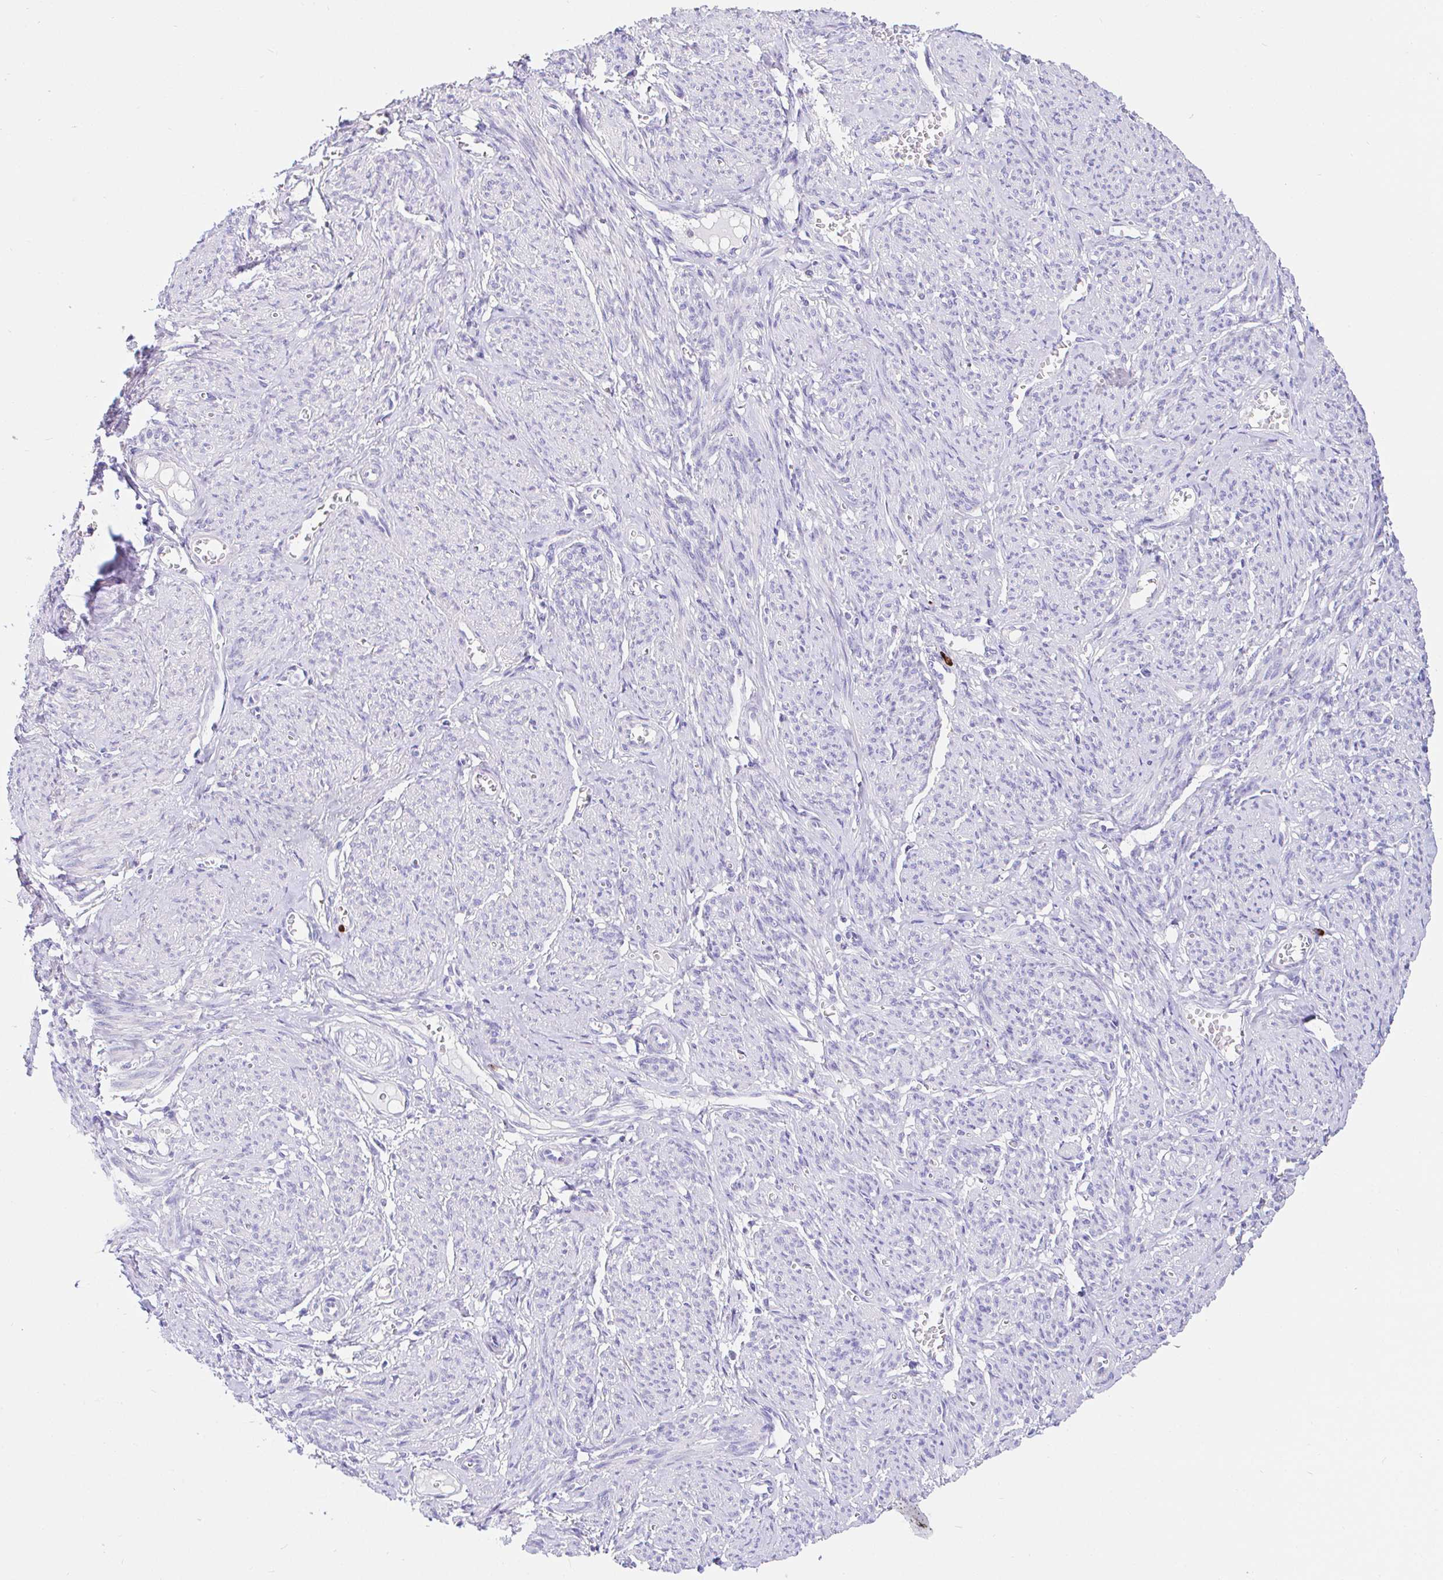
{"staining": {"intensity": "negative", "quantity": "none", "location": "none"}, "tissue": "smooth muscle", "cell_type": "Smooth muscle cells", "image_type": "normal", "snomed": [{"axis": "morphology", "description": "Normal tissue, NOS"}, {"axis": "topography", "description": "Smooth muscle"}], "caption": "High power microscopy photomicrograph of an IHC histopathology image of normal smooth muscle, revealing no significant staining in smooth muscle cells.", "gene": "CCDC62", "patient": {"sex": "female", "age": 65}}